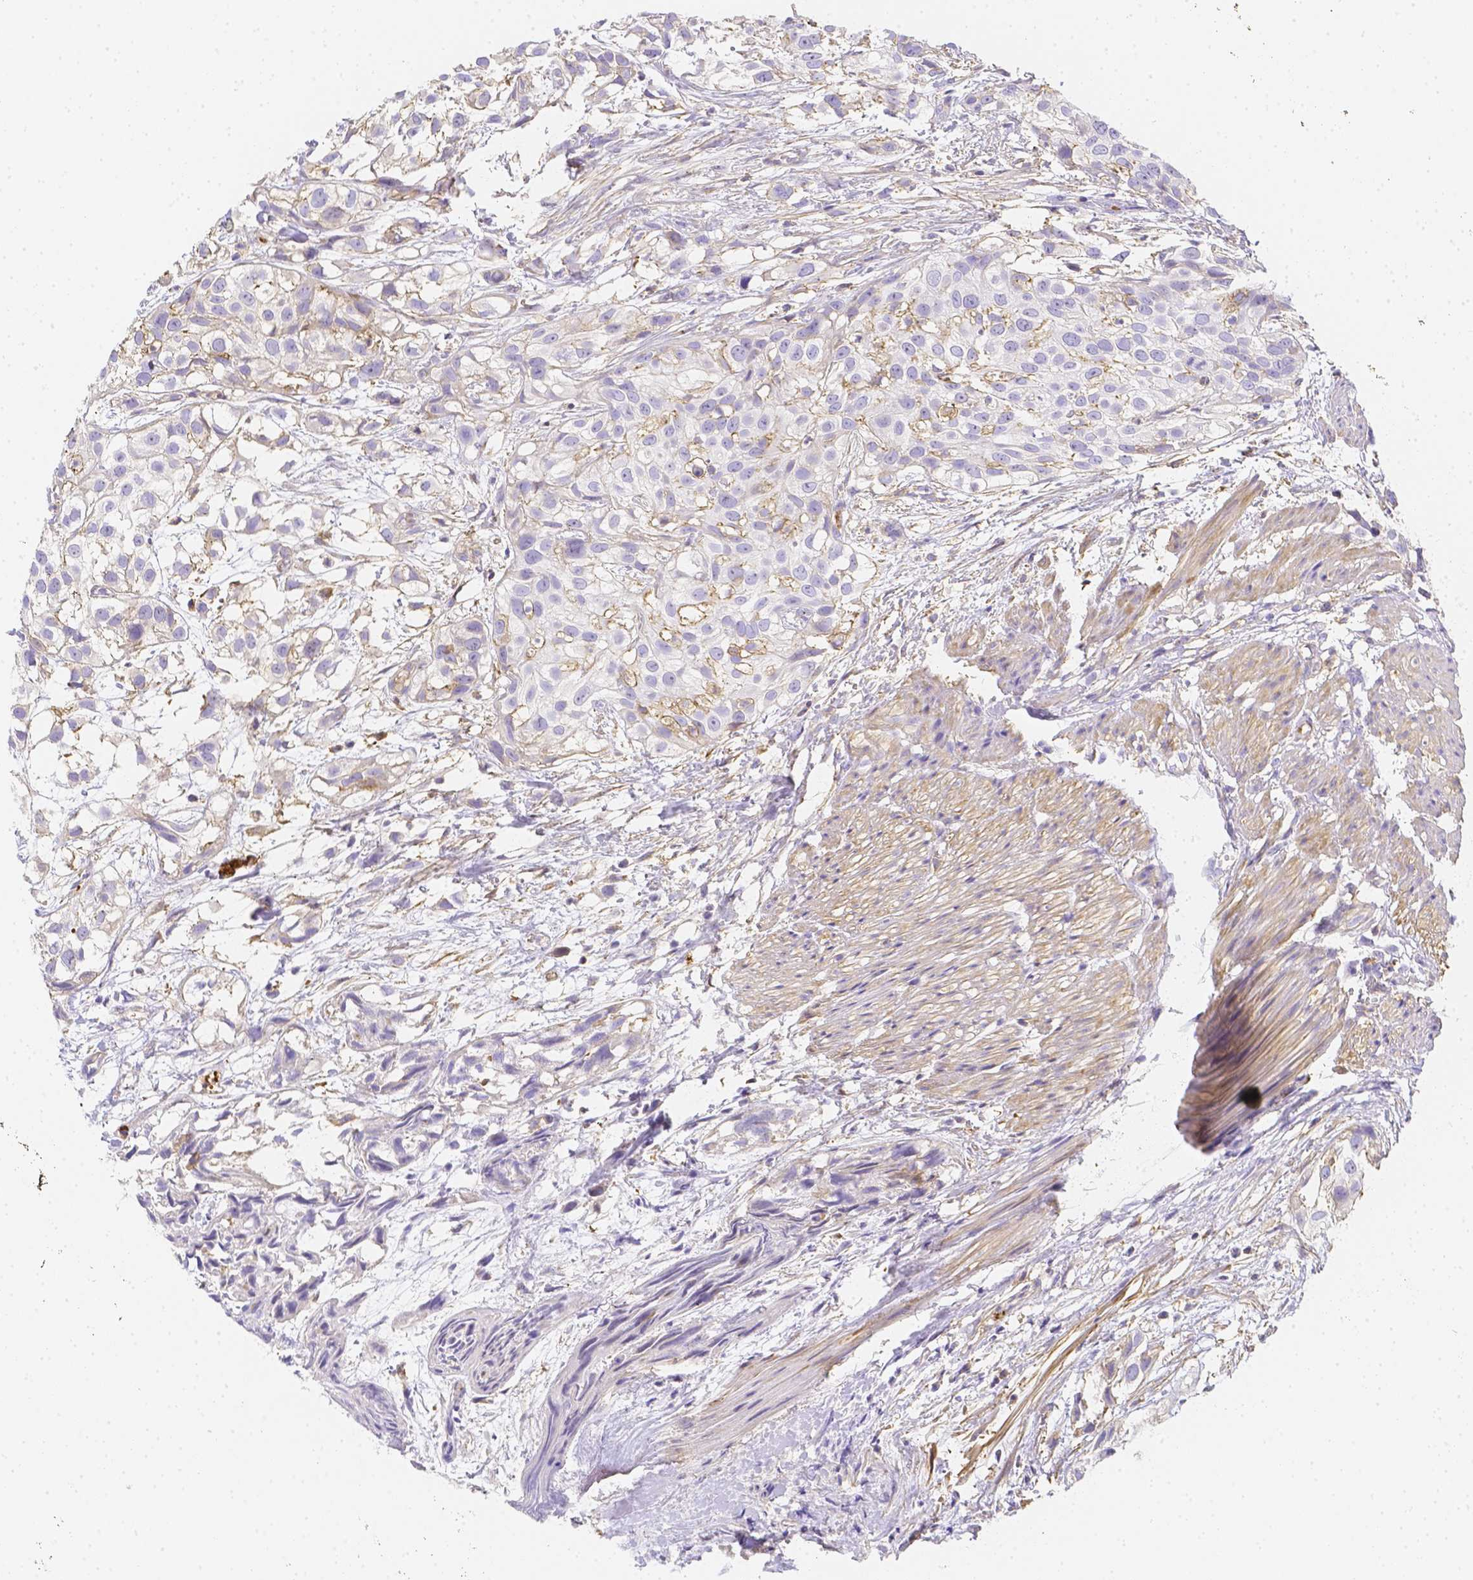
{"staining": {"intensity": "negative", "quantity": "none", "location": "none"}, "tissue": "urothelial cancer", "cell_type": "Tumor cells", "image_type": "cancer", "snomed": [{"axis": "morphology", "description": "Urothelial carcinoma, High grade"}, {"axis": "topography", "description": "Urinary bladder"}], "caption": "Human urothelial cancer stained for a protein using immunohistochemistry exhibits no expression in tumor cells.", "gene": "ASAH2", "patient": {"sex": "male", "age": 56}}